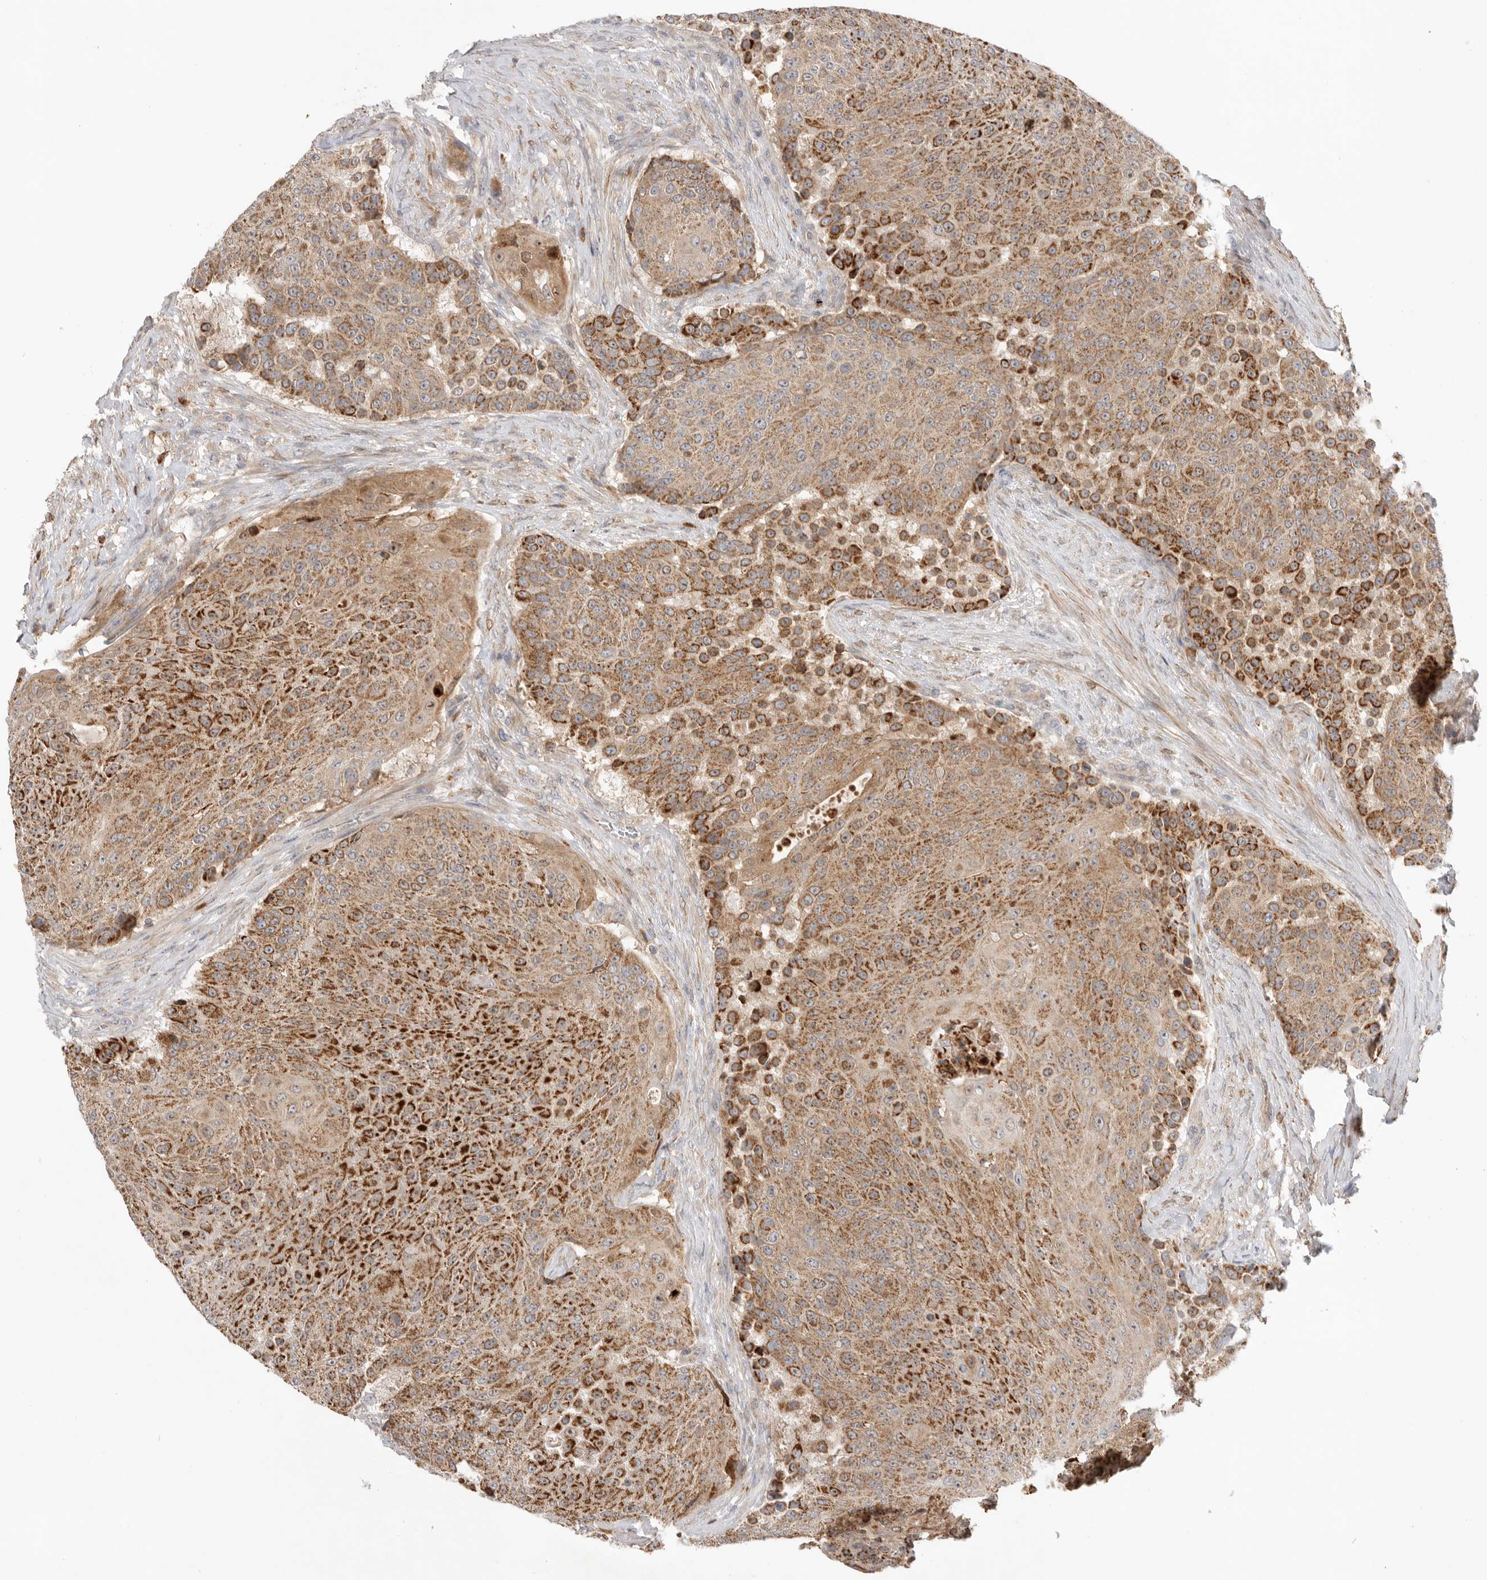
{"staining": {"intensity": "strong", "quantity": ">75%", "location": "cytoplasmic/membranous"}, "tissue": "urothelial cancer", "cell_type": "Tumor cells", "image_type": "cancer", "snomed": [{"axis": "morphology", "description": "Urothelial carcinoma, High grade"}, {"axis": "topography", "description": "Urinary bladder"}], "caption": "A histopathology image of human high-grade urothelial carcinoma stained for a protein demonstrates strong cytoplasmic/membranous brown staining in tumor cells. (Stains: DAB (3,3'-diaminobenzidine) in brown, nuclei in blue, Microscopy: brightfield microscopy at high magnification).", "gene": "GNE", "patient": {"sex": "female", "age": 63}}